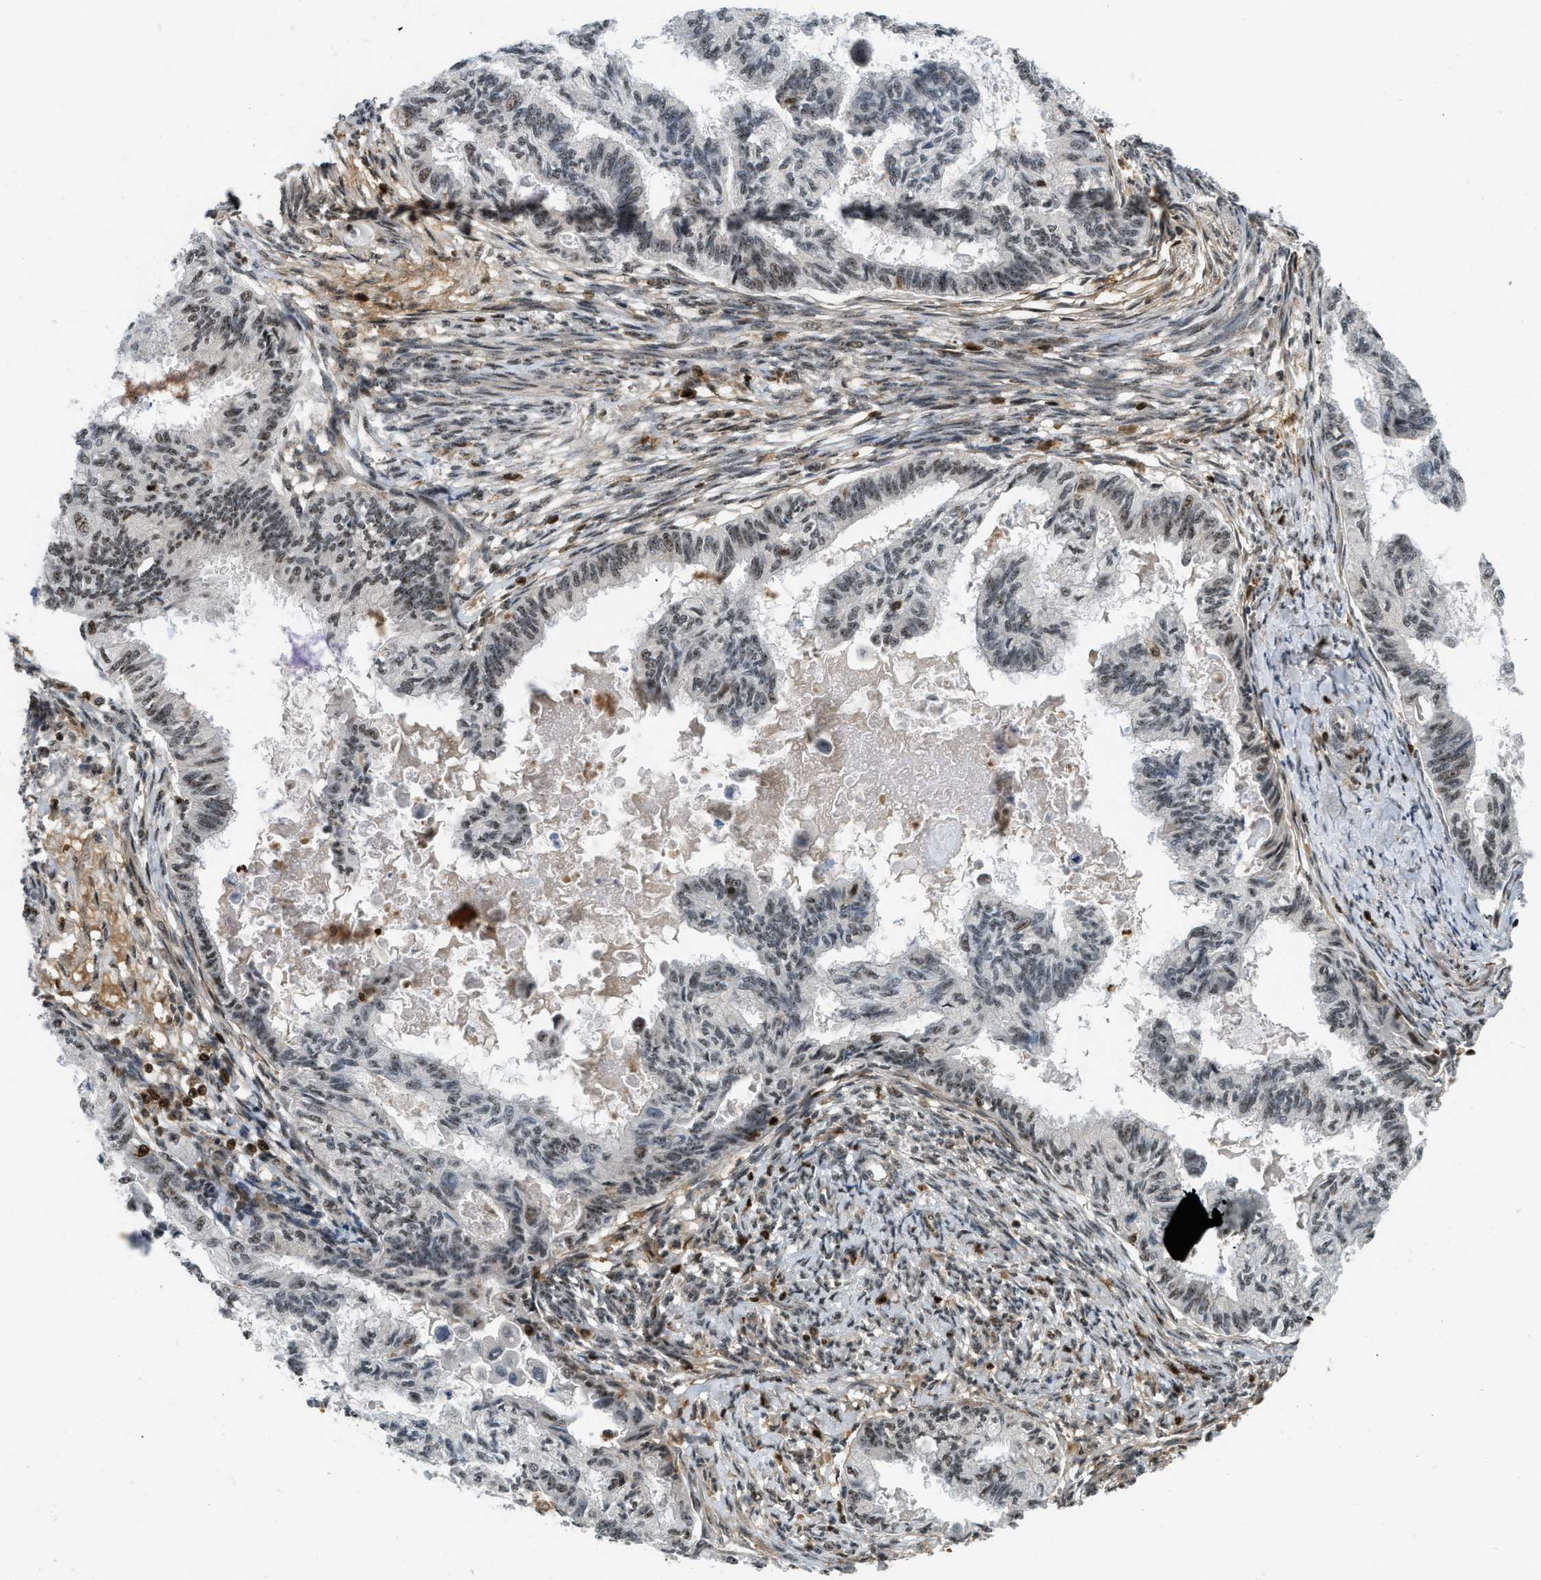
{"staining": {"intensity": "moderate", "quantity": "25%-75%", "location": "nuclear"}, "tissue": "cervical cancer", "cell_type": "Tumor cells", "image_type": "cancer", "snomed": [{"axis": "morphology", "description": "Normal tissue, NOS"}, {"axis": "morphology", "description": "Adenocarcinoma, NOS"}, {"axis": "topography", "description": "Cervix"}, {"axis": "topography", "description": "Endometrium"}], "caption": "Immunohistochemical staining of human cervical cancer reveals moderate nuclear protein staining in about 25%-75% of tumor cells. Using DAB (brown) and hematoxylin (blue) stains, captured at high magnification using brightfield microscopy.", "gene": "E2F1", "patient": {"sex": "female", "age": 86}}